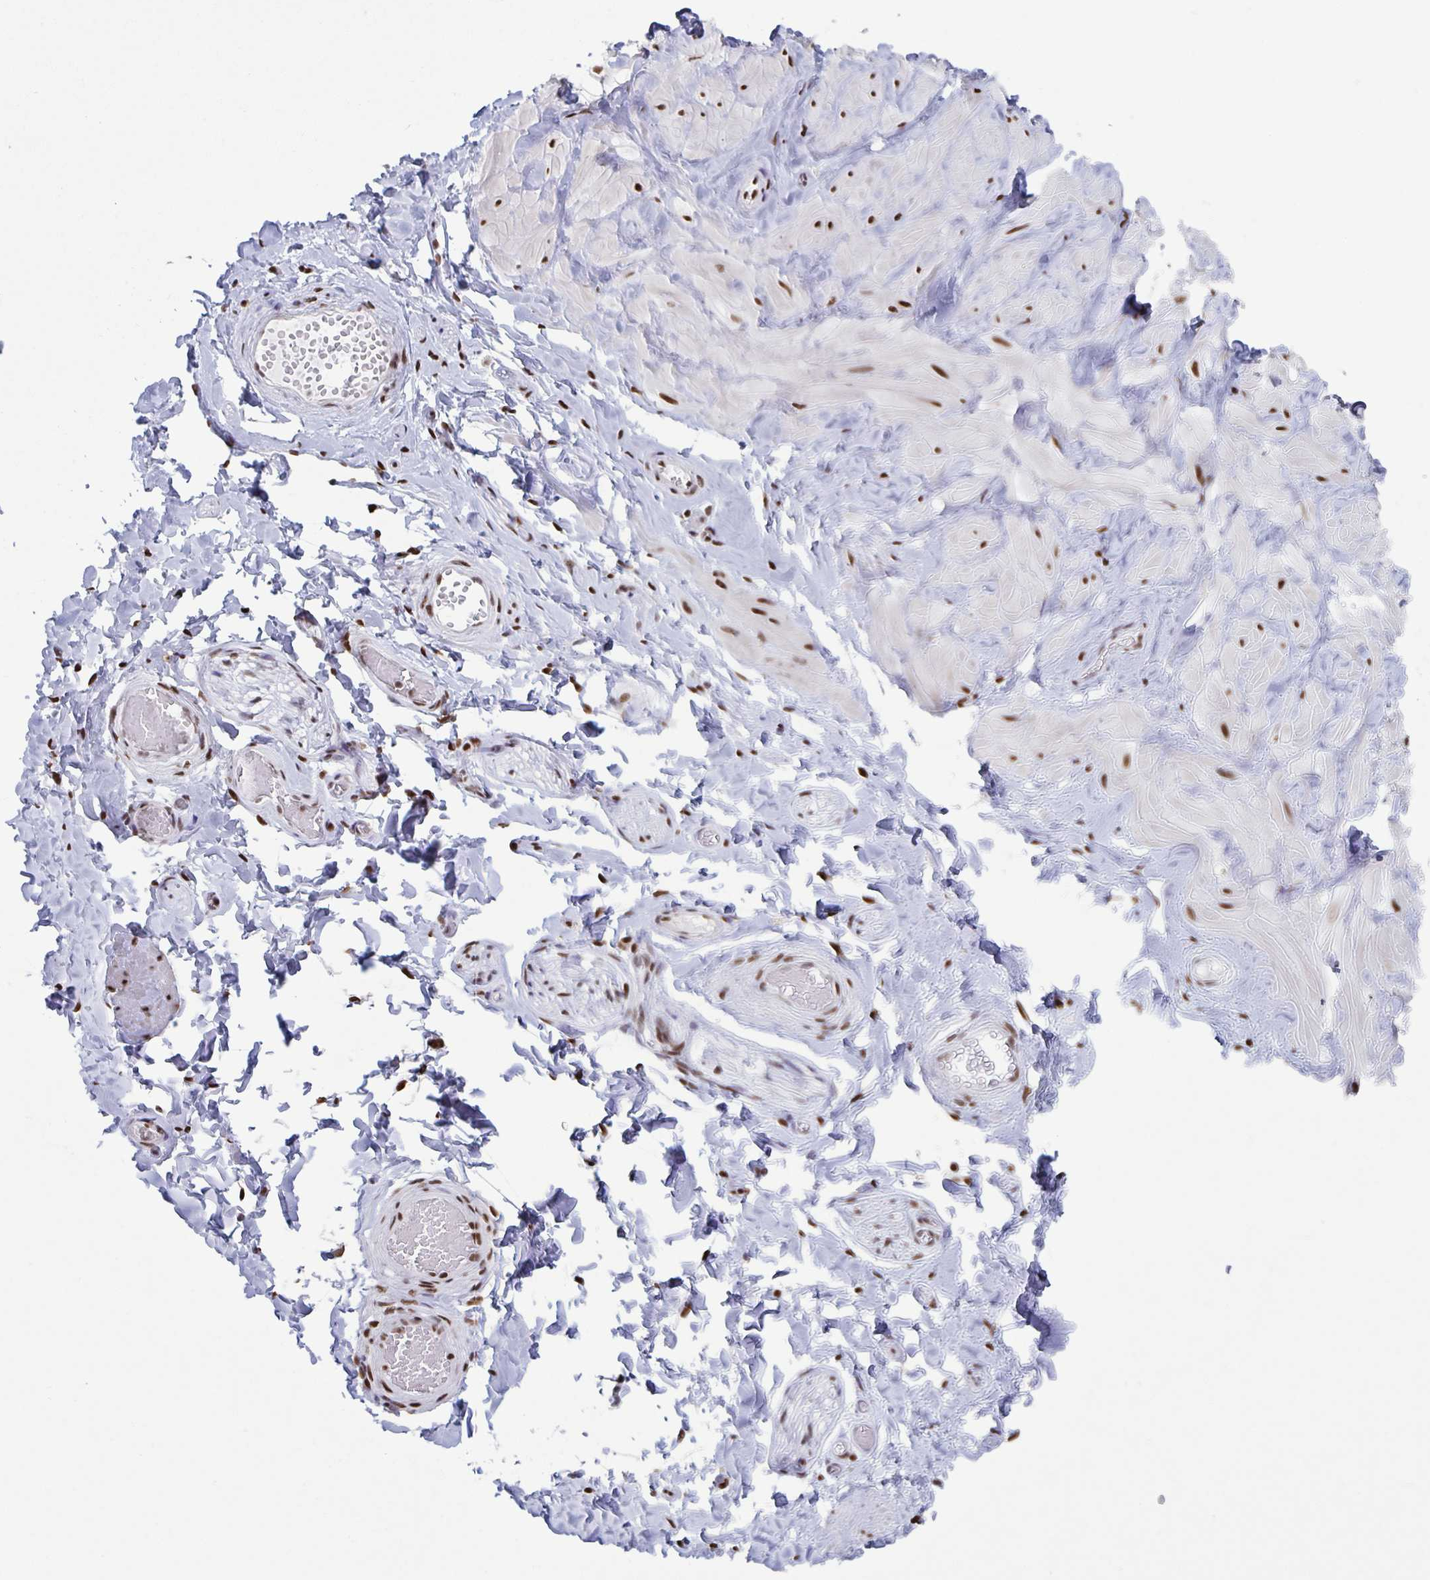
{"staining": {"intensity": "negative", "quantity": "none", "location": "none"}, "tissue": "adipose tissue", "cell_type": "Adipocytes", "image_type": "normal", "snomed": [{"axis": "morphology", "description": "Normal tissue, NOS"}, {"axis": "topography", "description": "Soft tissue"}, {"axis": "topography", "description": "Adipose tissue"}, {"axis": "topography", "description": "Vascular tissue"}, {"axis": "topography", "description": "Peripheral nerve tissue"}], "caption": "This is an immunohistochemistry histopathology image of normal human adipose tissue. There is no positivity in adipocytes.", "gene": "JUND", "patient": {"sex": "male", "age": 29}}